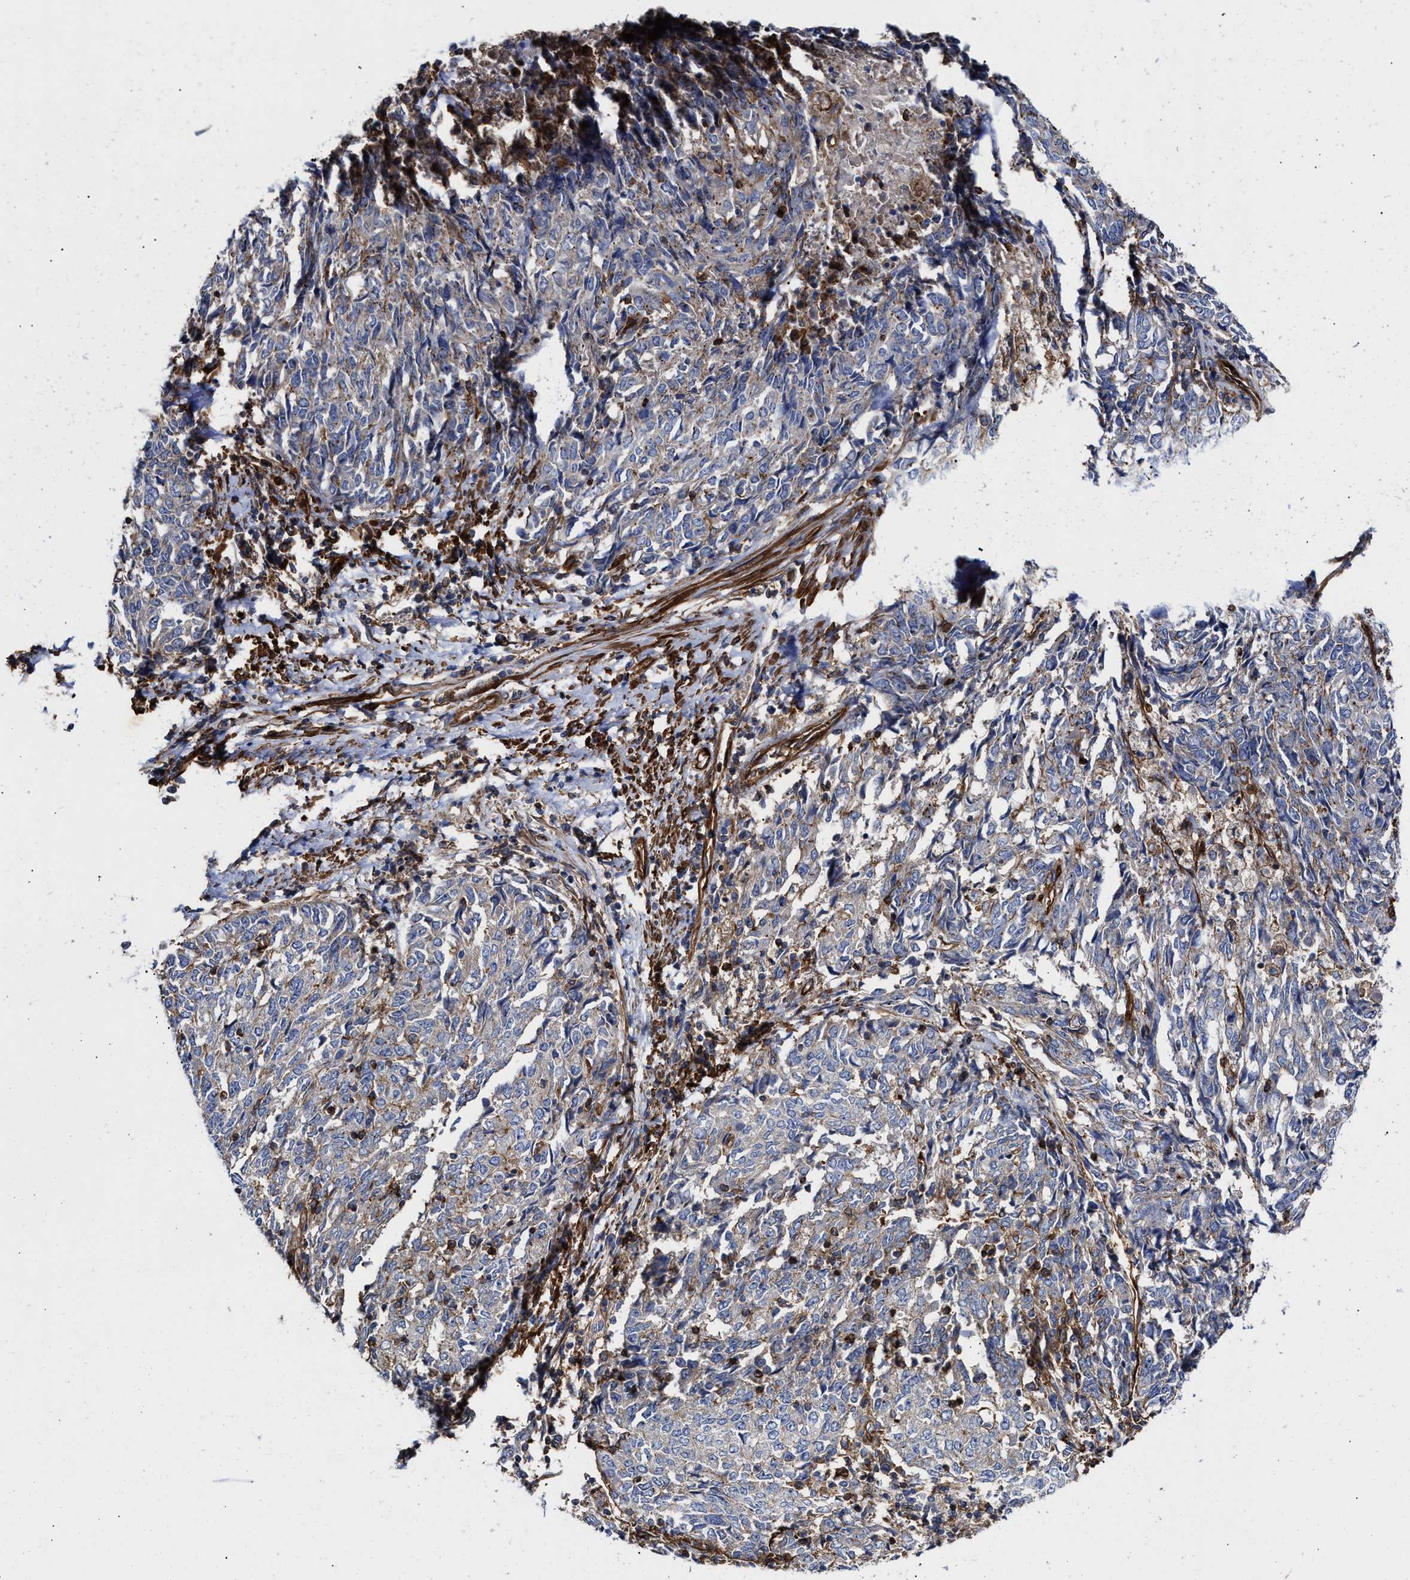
{"staining": {"intensity": "negative", "quantity": "none", "location": "none"}, "tissue": "endometrial cancer", "cell_type": "Tumor cells", "image_type": "cancer", "snomed": [{"axis": "morphology", "description": "Adenocarcinoma, NOS"}, {"axis": "topography", "description": "Endometrium"}], "caption": "The image displays no staining of tumor cells in endometrial cancer (adenocarcinoma). The staining was performed using DAB to visualize the protein expression in brown, while the nuclei were stained in blue with hematoxylin (Magnification: 20x).", "gene": "HS3ST5", "patient": {"sex": "female", "age": 80}}